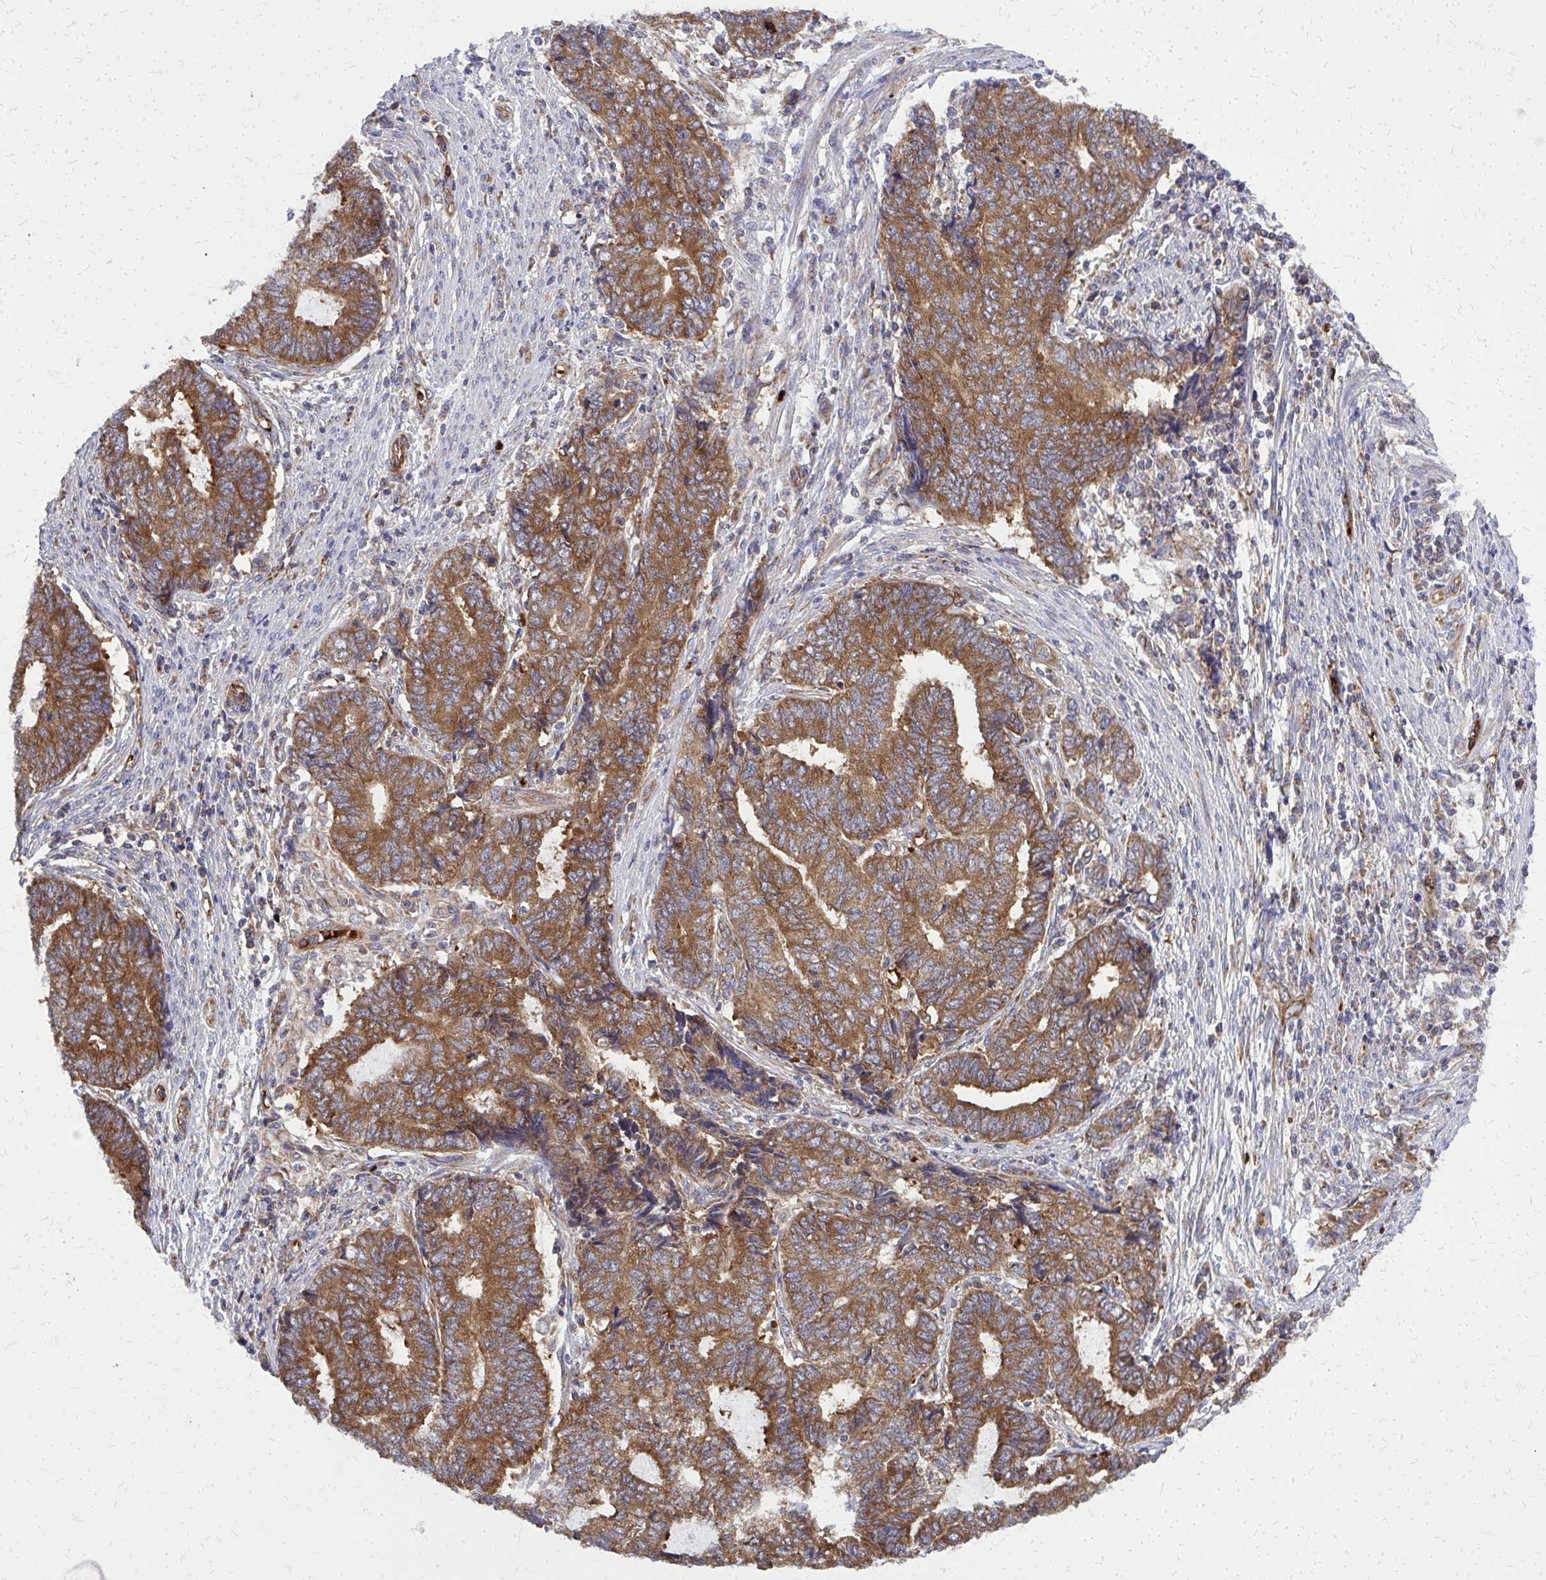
{"staining": {"intensity": "strong", "quantity": ">75%", "location": "cytoplasmic/membranous"}, "tissue": "endometrial cancer", "cell_type": "Tumor cells", "image_type": "cancer", "snomed": [{"axis": "morphology", "description": "Adenocarcinoma, NOS"}, {"axis": "topography", "description": "Uterus"}, {"axis": "topography", "description": "Endometrium"}], "caption": "This photomicrograph exhibits immunohistochemistry staining of endometrial cancer, with high strong cytoplasmic/membranous staining in approximately >75% of tumor cells.", "gene": "PDK4", "patient": {"sex": "female", "age": 70}}